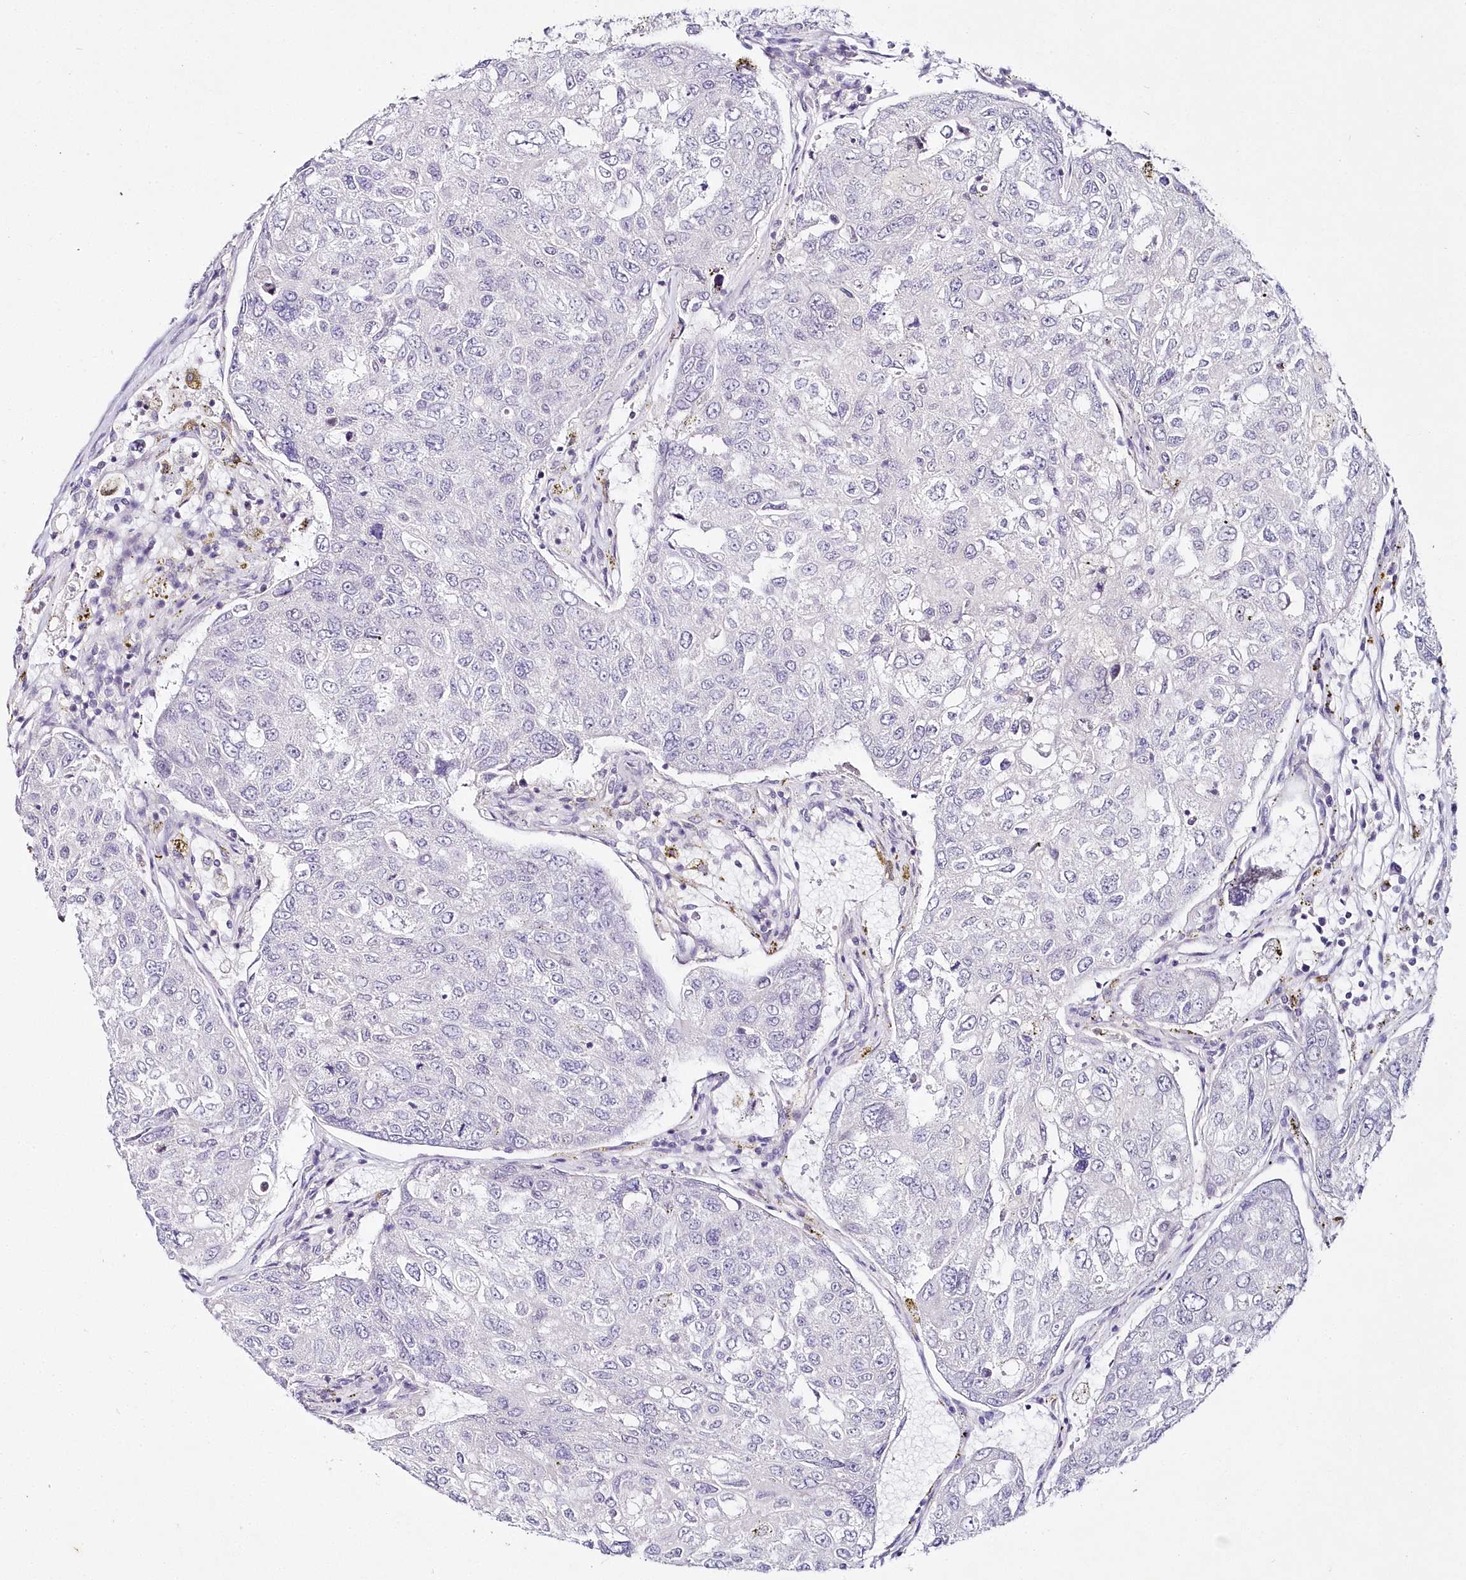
{"staining": {"intensity": "negative", "quantity": "none", "location": "none"}, "tissue": "urothelial cancer", "cell_type": "Tumor cells", "image_type": "cancer", "snomed": [{"axis": "morphology", "description": "Urothelial carcinoma, High grade"}, {"axis": "topography", "description": "Lymph node"}, {"axis": "topography", "description": "Urinary bladder"}], "caption": "Immunohistochemistry (IHC) image of neoplastic tissue: urothelial cancer stained with DAB reveals no significant protein positivity in tumor cells.", "gene": "HYCC2", "patient": {"sex": "male", "age": 51}}